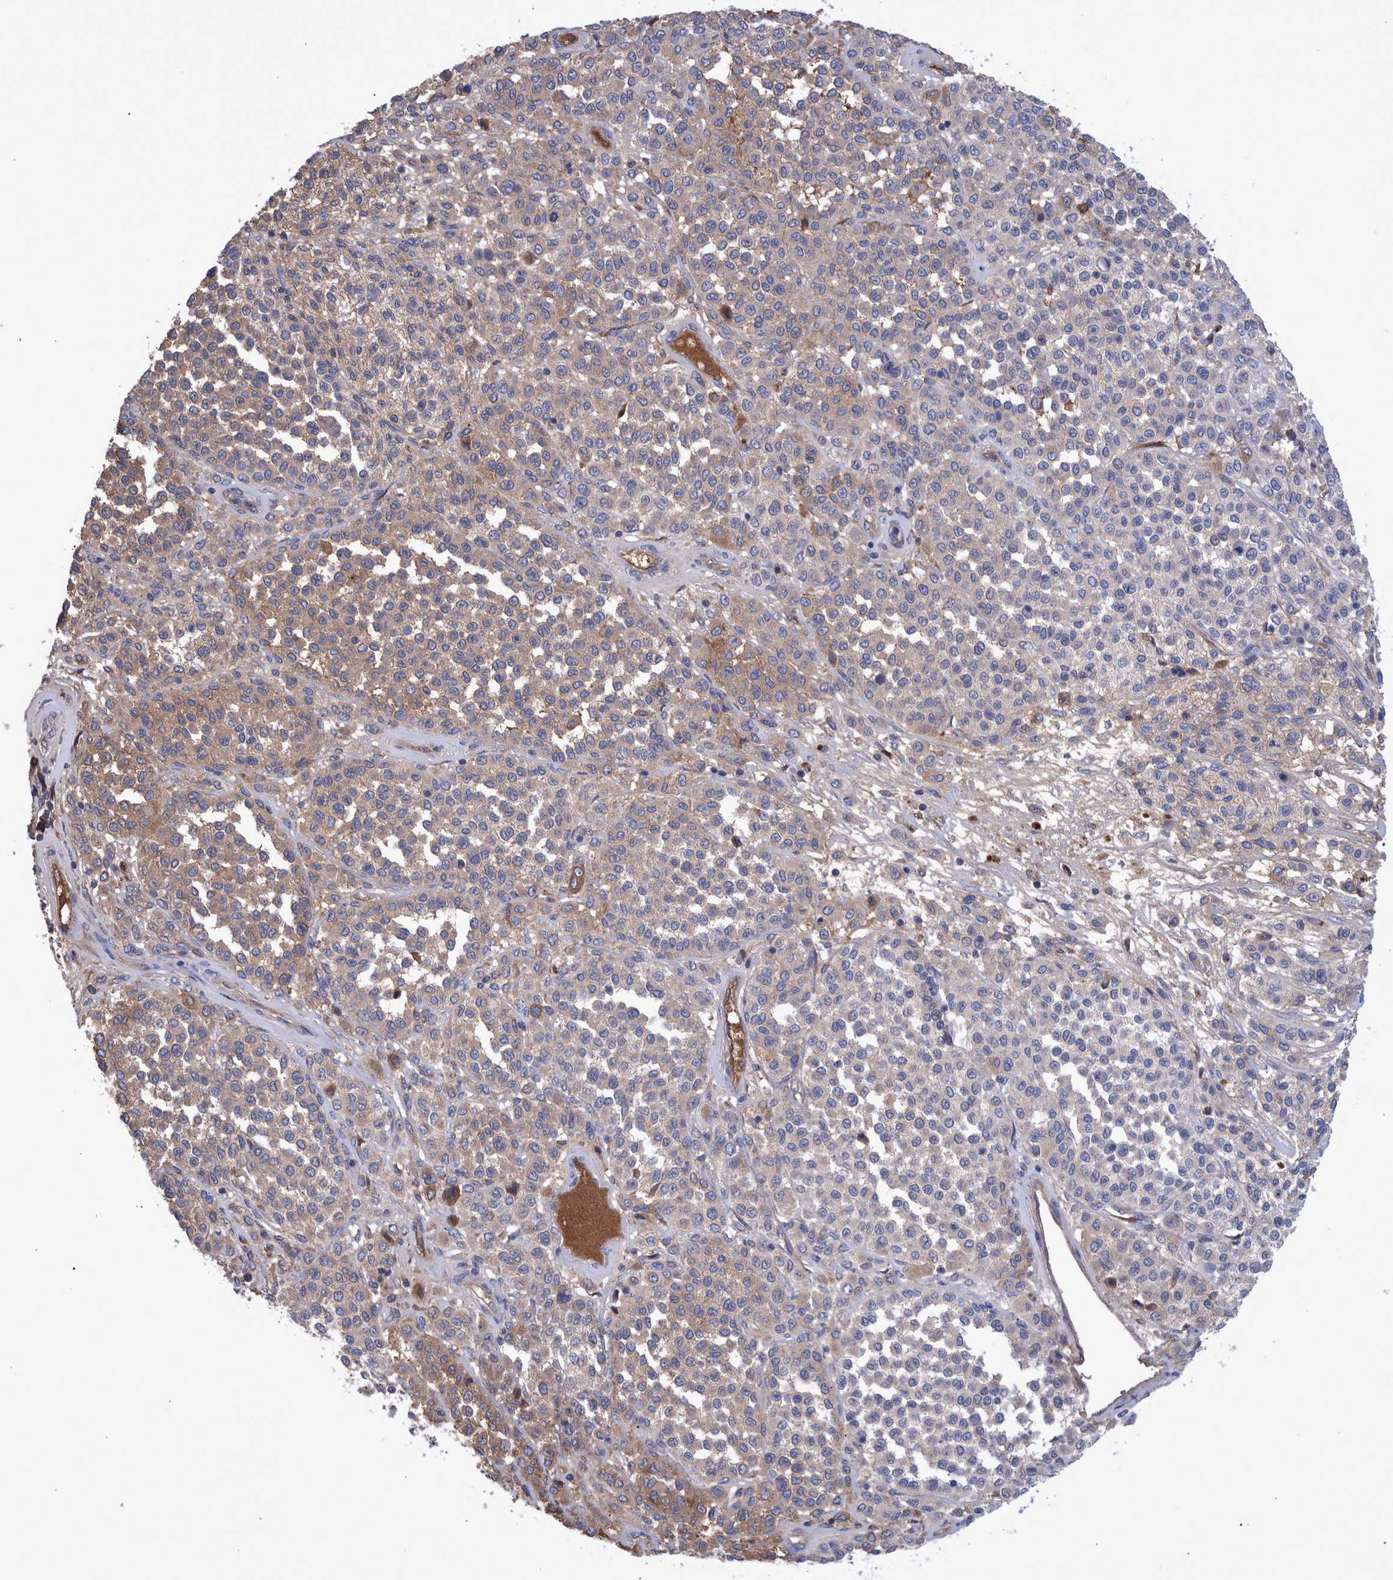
{"staining": {"intensity": "moderate", "quantity": "<25%", "location": "cytoplasmic/membranous"}, "tissue": "melanoma", "cell_type": "Tumor cells", "image_type": "cancer", "snomed": [{"axis": "morphology", "description": "Malignant melanoma, Metastatic site"}, {"axis": "topography", "description": "Pancreas"}], "caption": "Malignant melanoma (metastatic site) stained with DAB IHC demonstrates low levels of moderate cytoplasmic/membranous staining in approximately <25% of tumor cells.", "gene": "DLL4", "patient": {"sex": "female", "age": 30}}